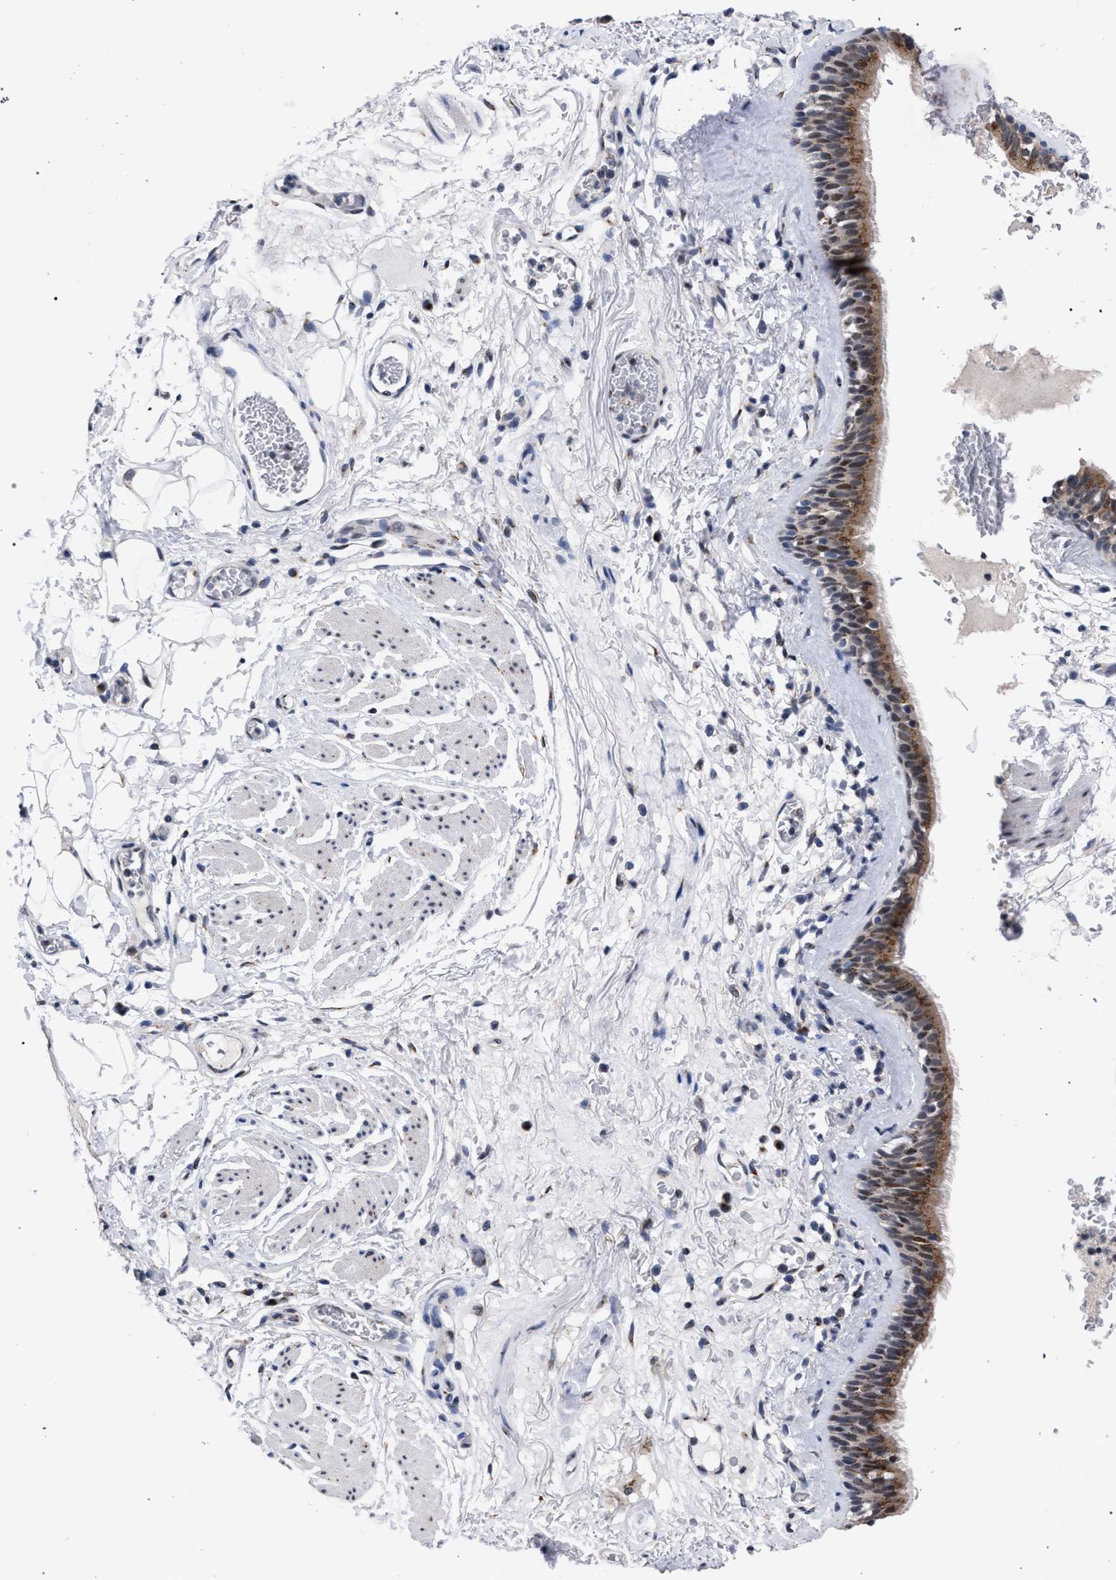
{"staining": {"intensity": "moderate", "quantity": ">75%", "location": "cytoplasmic/membranous"}, "tissue": "bronchus", "cell_type": "Respiratory epithelial cells", "image_type": "normal", "snomed": [{"axis": "morphology", "description": "Normal tissue, NOS"}, {"axis": "topography", "description": "Cartilage tissue"}], "caption": "This is an image of IHC staining of unremarkable bronchus, which shows moderate expression in the cytoplasmic/membranous of respiratory epithelial cells.", "gene": "GOLGA2", "patient": {"sex": "female", "age": 63}}